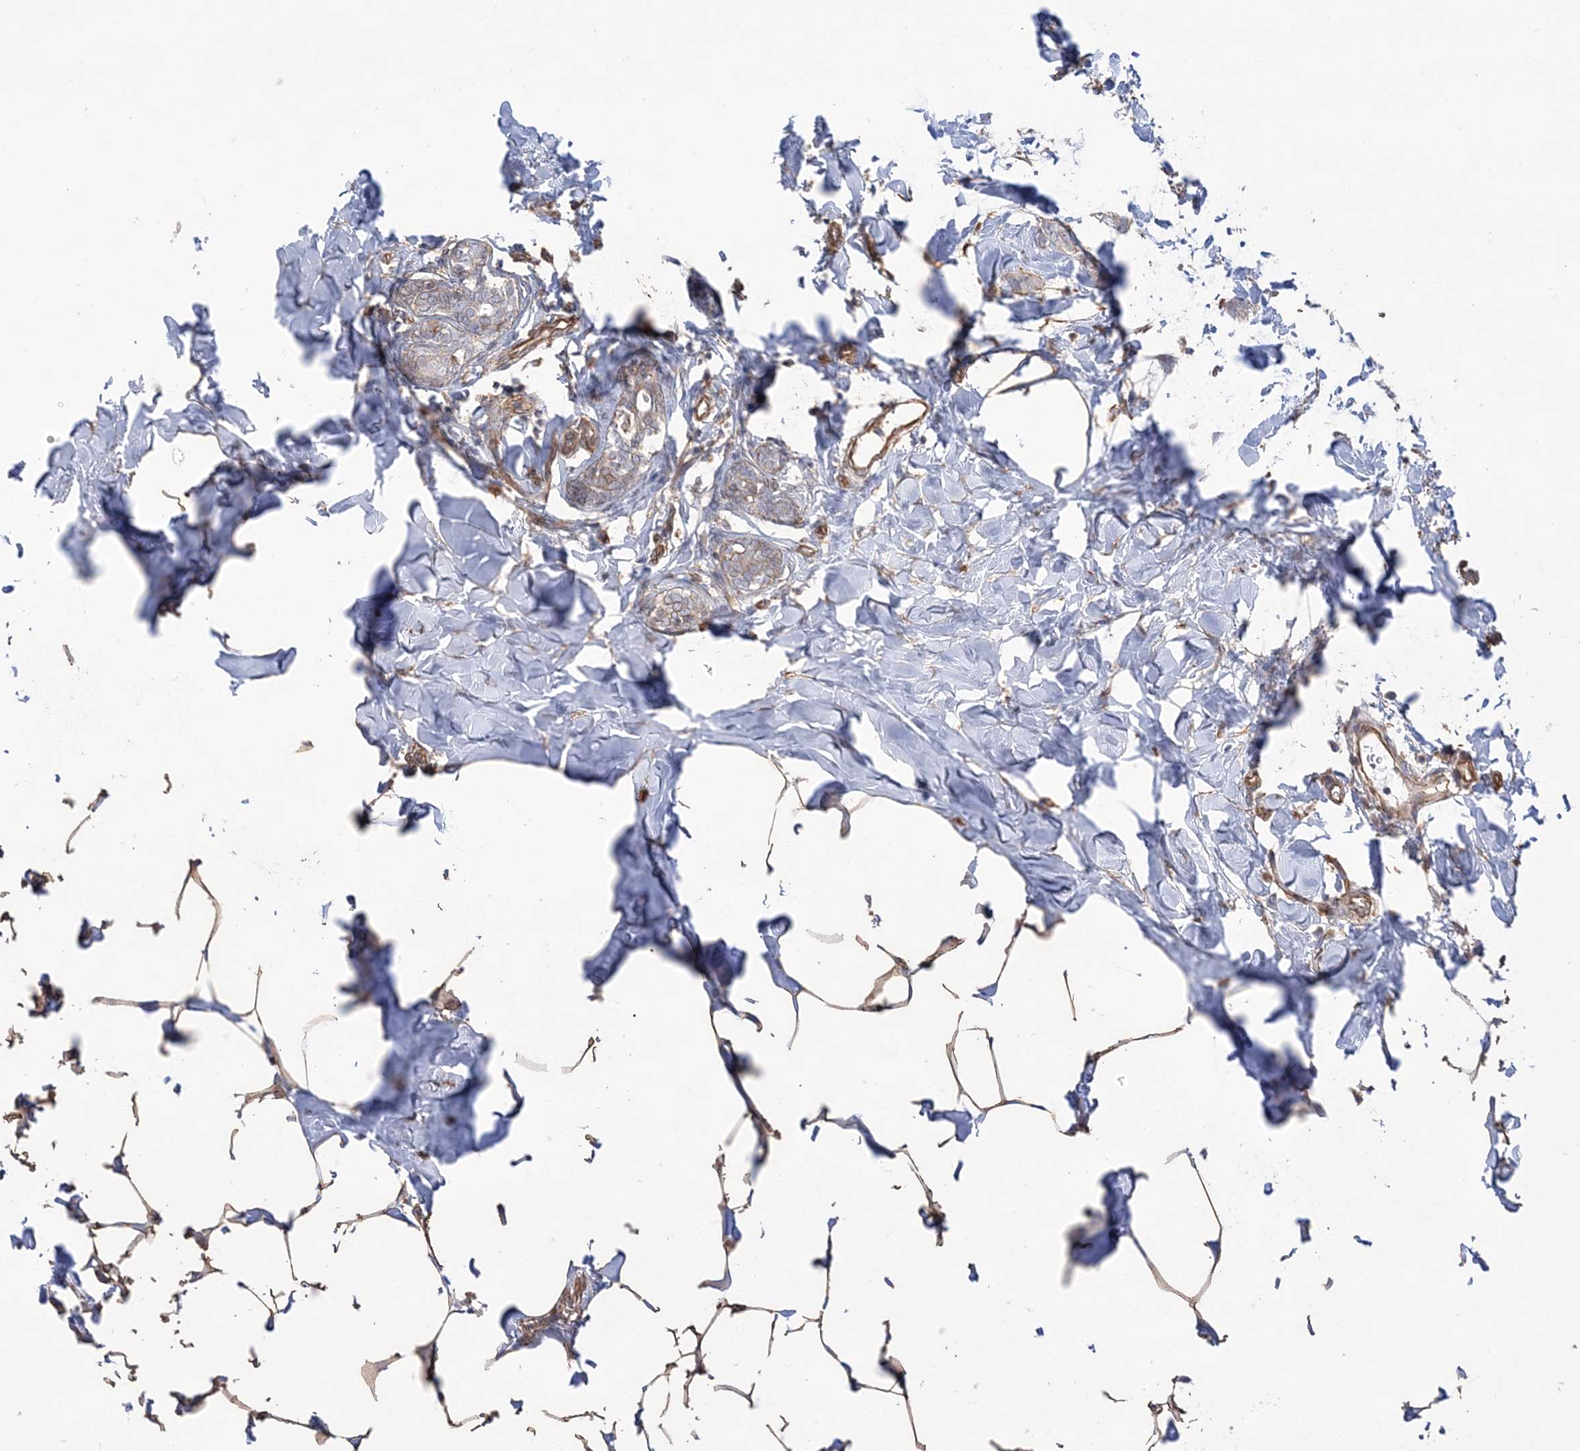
{"staining": {"intensity": "weak", "quantity": "<25%", "location": "cytoplasmic/membranous"}, "tissue": "breast cancer", "cell_type": "Tumor cells", "image_type": "cancer", "snomed": [{"axis": "morphology", "description": "Normal tissue, NOS"}, {"axis": "morphology", "description": "Duct carcinoma"}, {"axis": "topography", "description": "Breast"}], "caption": "Immunohistochemistry (IHC) histopathology image of neoplastic tissue: human infiltrating ductal carcinoma (breast) stained with DAB (3,3'-diaminobenzidine) demonstrates no significant protein positivity in tumor cells.", "gene": "ZNF821", "patient": {"sex": "female", "age": 50}}